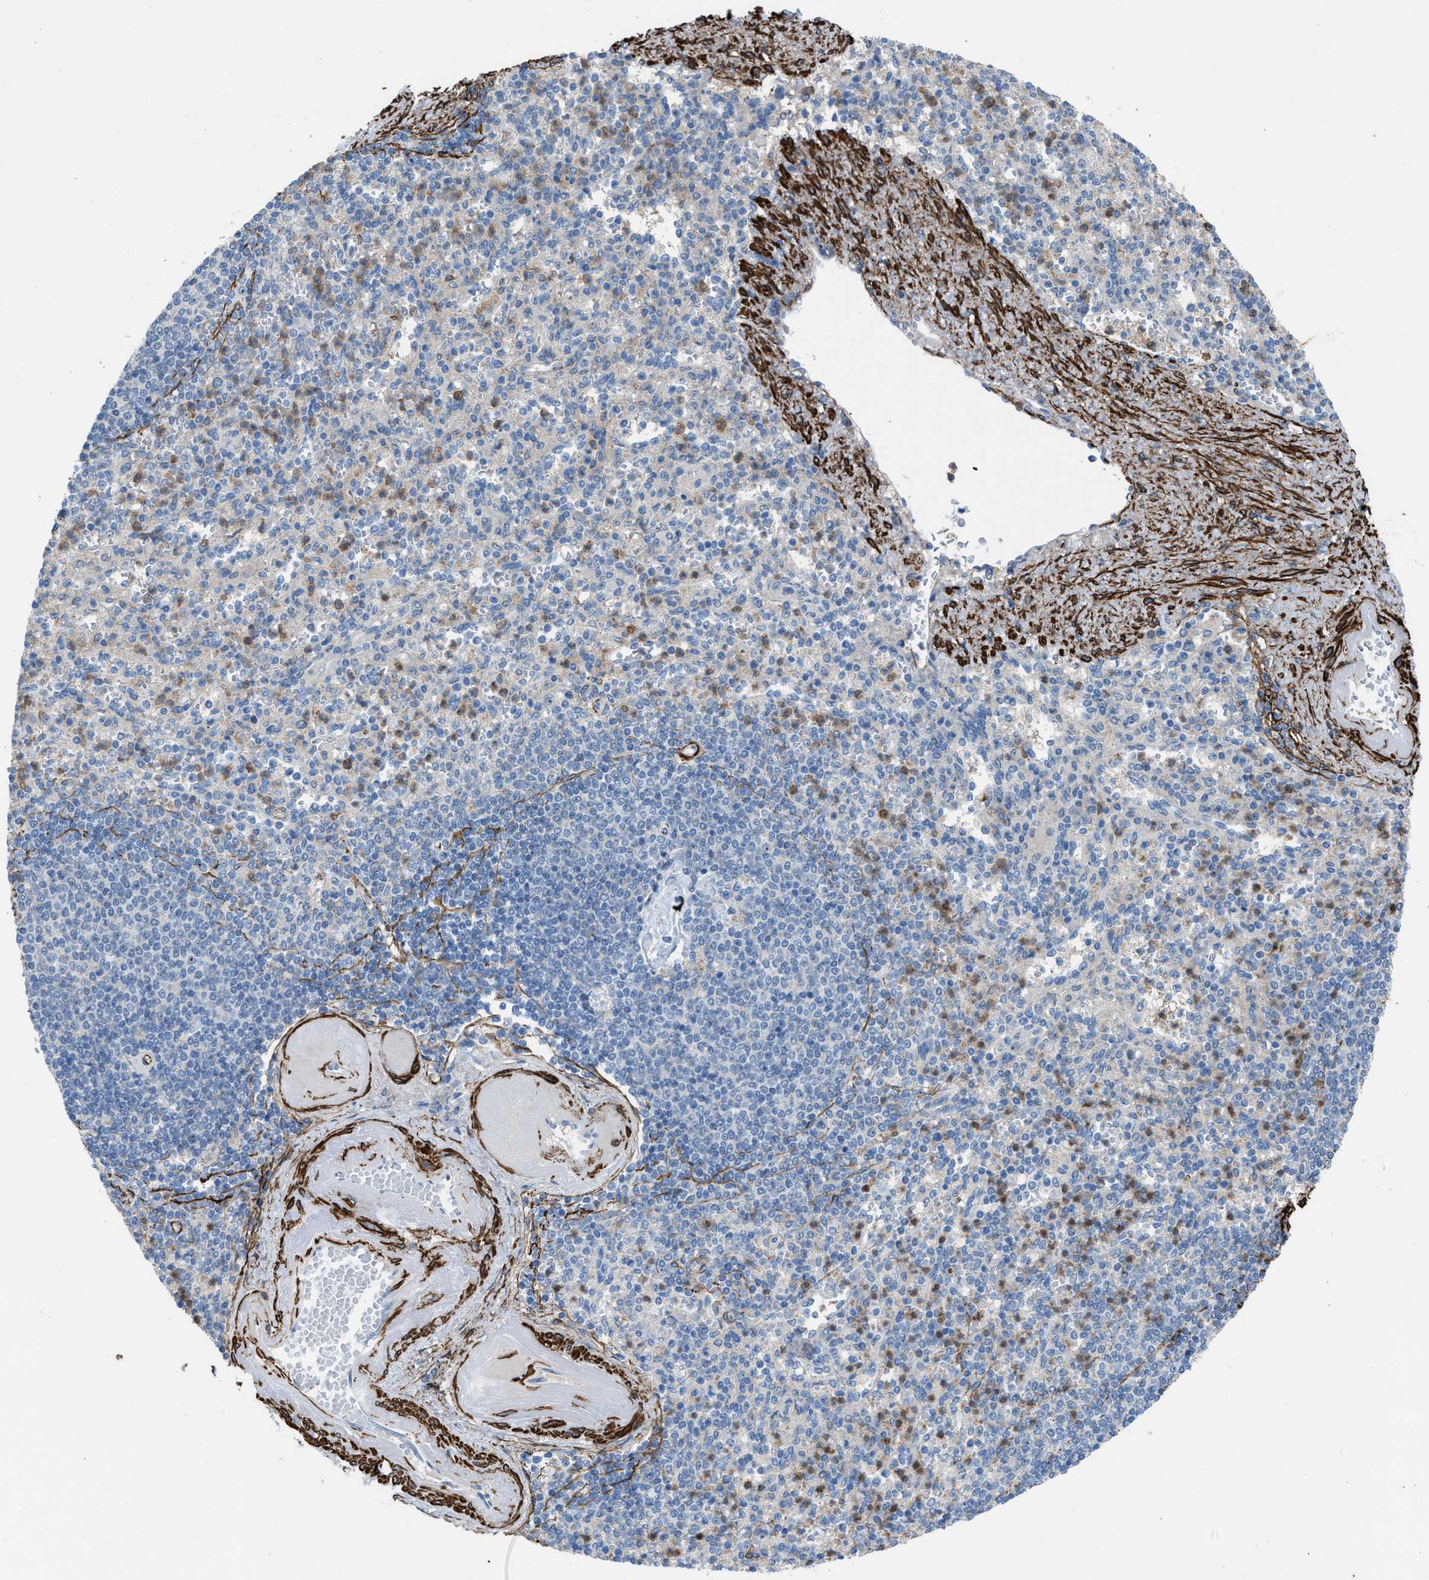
{"staining": {"intensity": "moderate", "quantity": "<25%", "location": "cytoplasmic/membranous"}, "tissue": "spleen", "cell_type": "Cells in red pulp", "image_type": "normal", "snomed": [{"axis": "morphology", "description": "Normal tissue, NOS"}, {"axis": "topography", "description": "Spleen"}], "caption": "A brown stain shows moderate cytoplasmic/membranous staining of a protein in cells in red pulp of normal spleen. The staining was performed using DAB, with brown indicating positive protein expression. Nuclei are stained blue with hematoxylin.", "gene": "NQO2", "patient": {"sex": "female", "age": 74}}